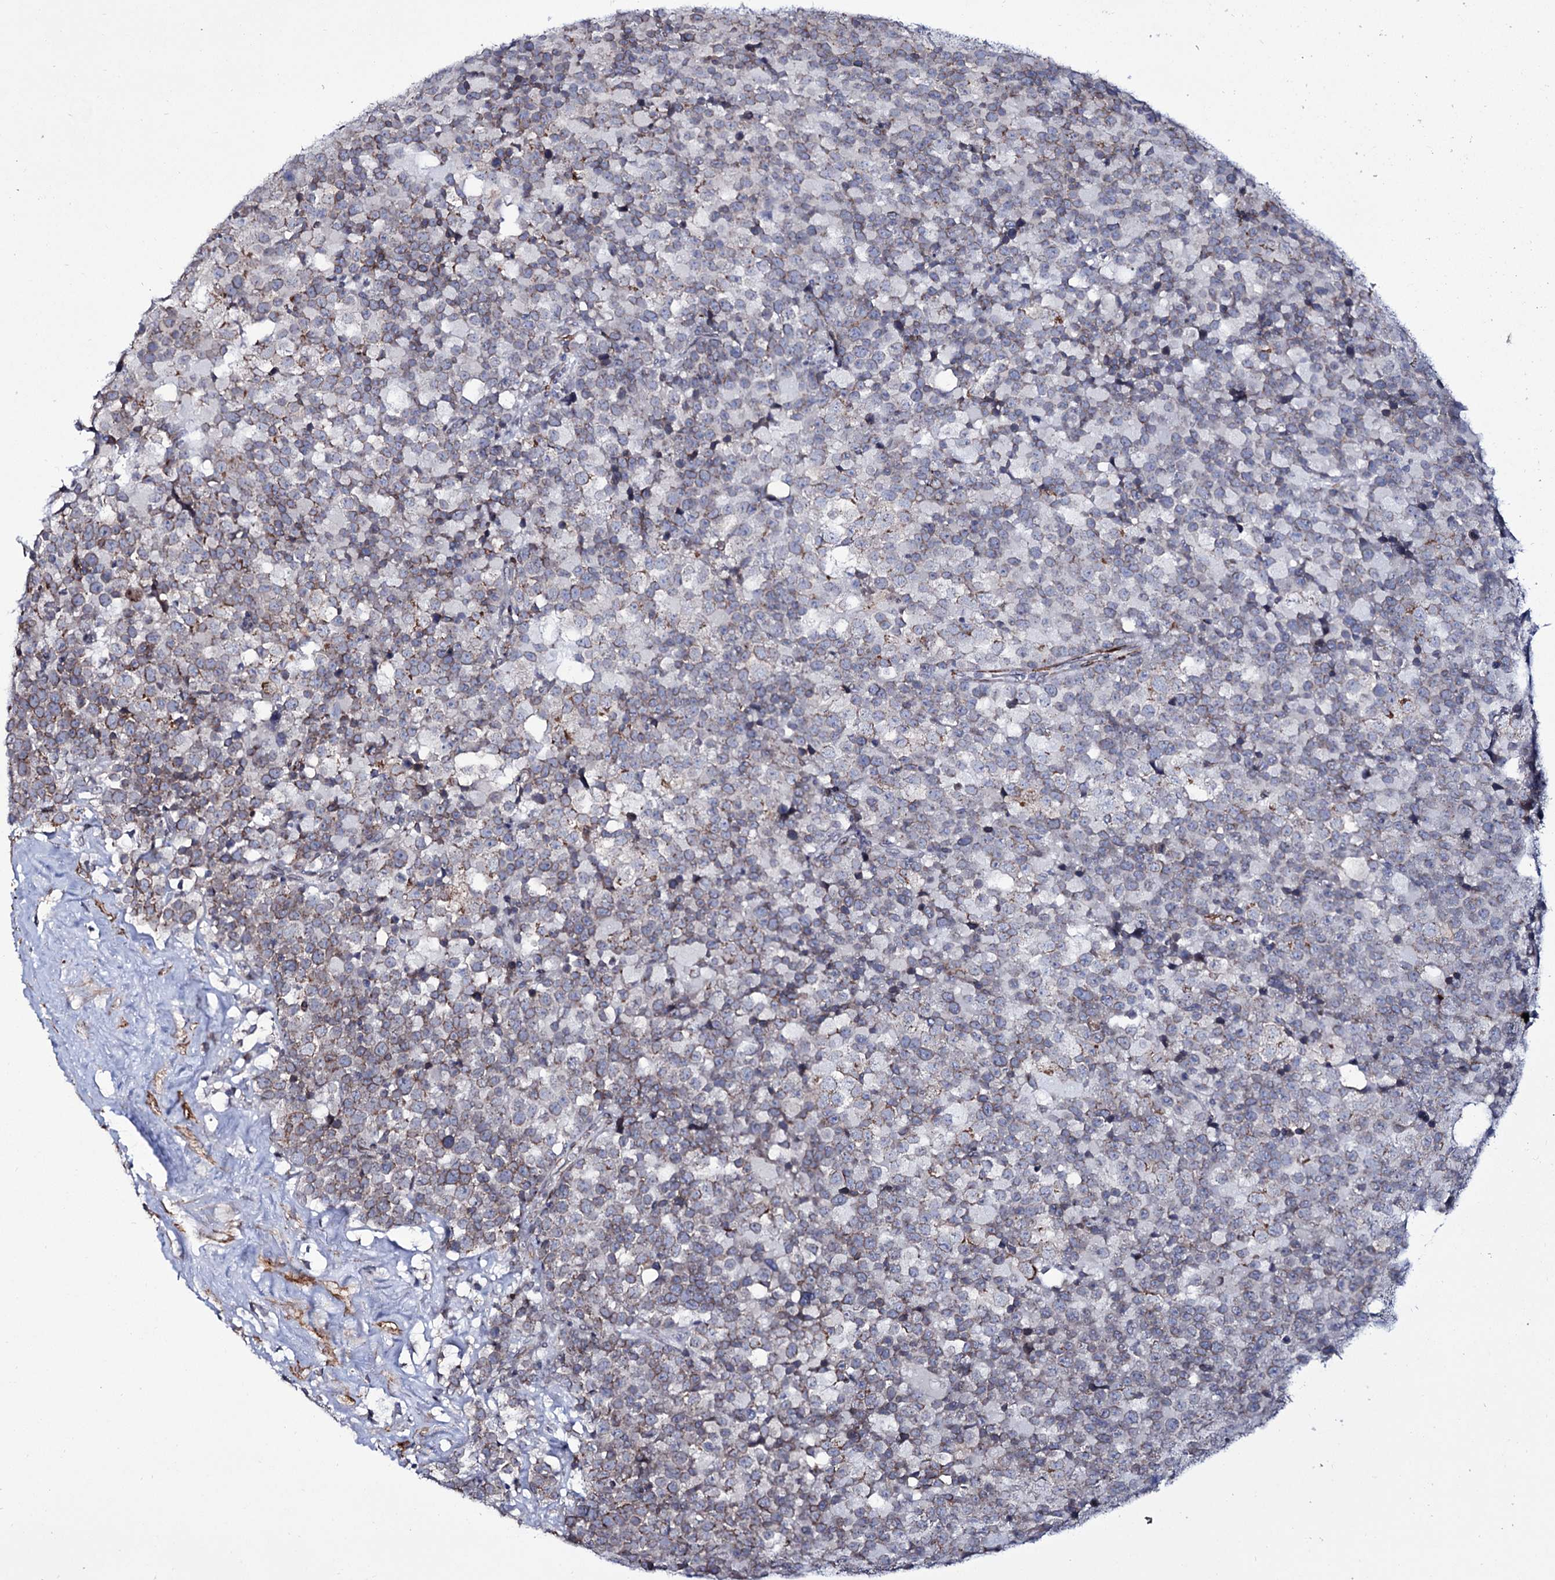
{"staining": {"intensity": "weak", "quantity": "25%-75%", "location": "cytoplasmic/membranous,nuclear"}, "tissue": "testis cancer", "cell_type": "Tumor cells", "image_type": "cancer", "snomed": [{"axis": "morphology", "description": "Seminoma, NOS"}, {"axis": "topography", "description": "Testis"}], "caption": "Tumor cells demonstrate low levels of weak cytoplasmic/membranous and nuclear positivity in approximately 25%-75% of cells in testis cancer (seminoma).", "gene": "ZC3H12C", "patient": {"sex": "male", "age": 71}}